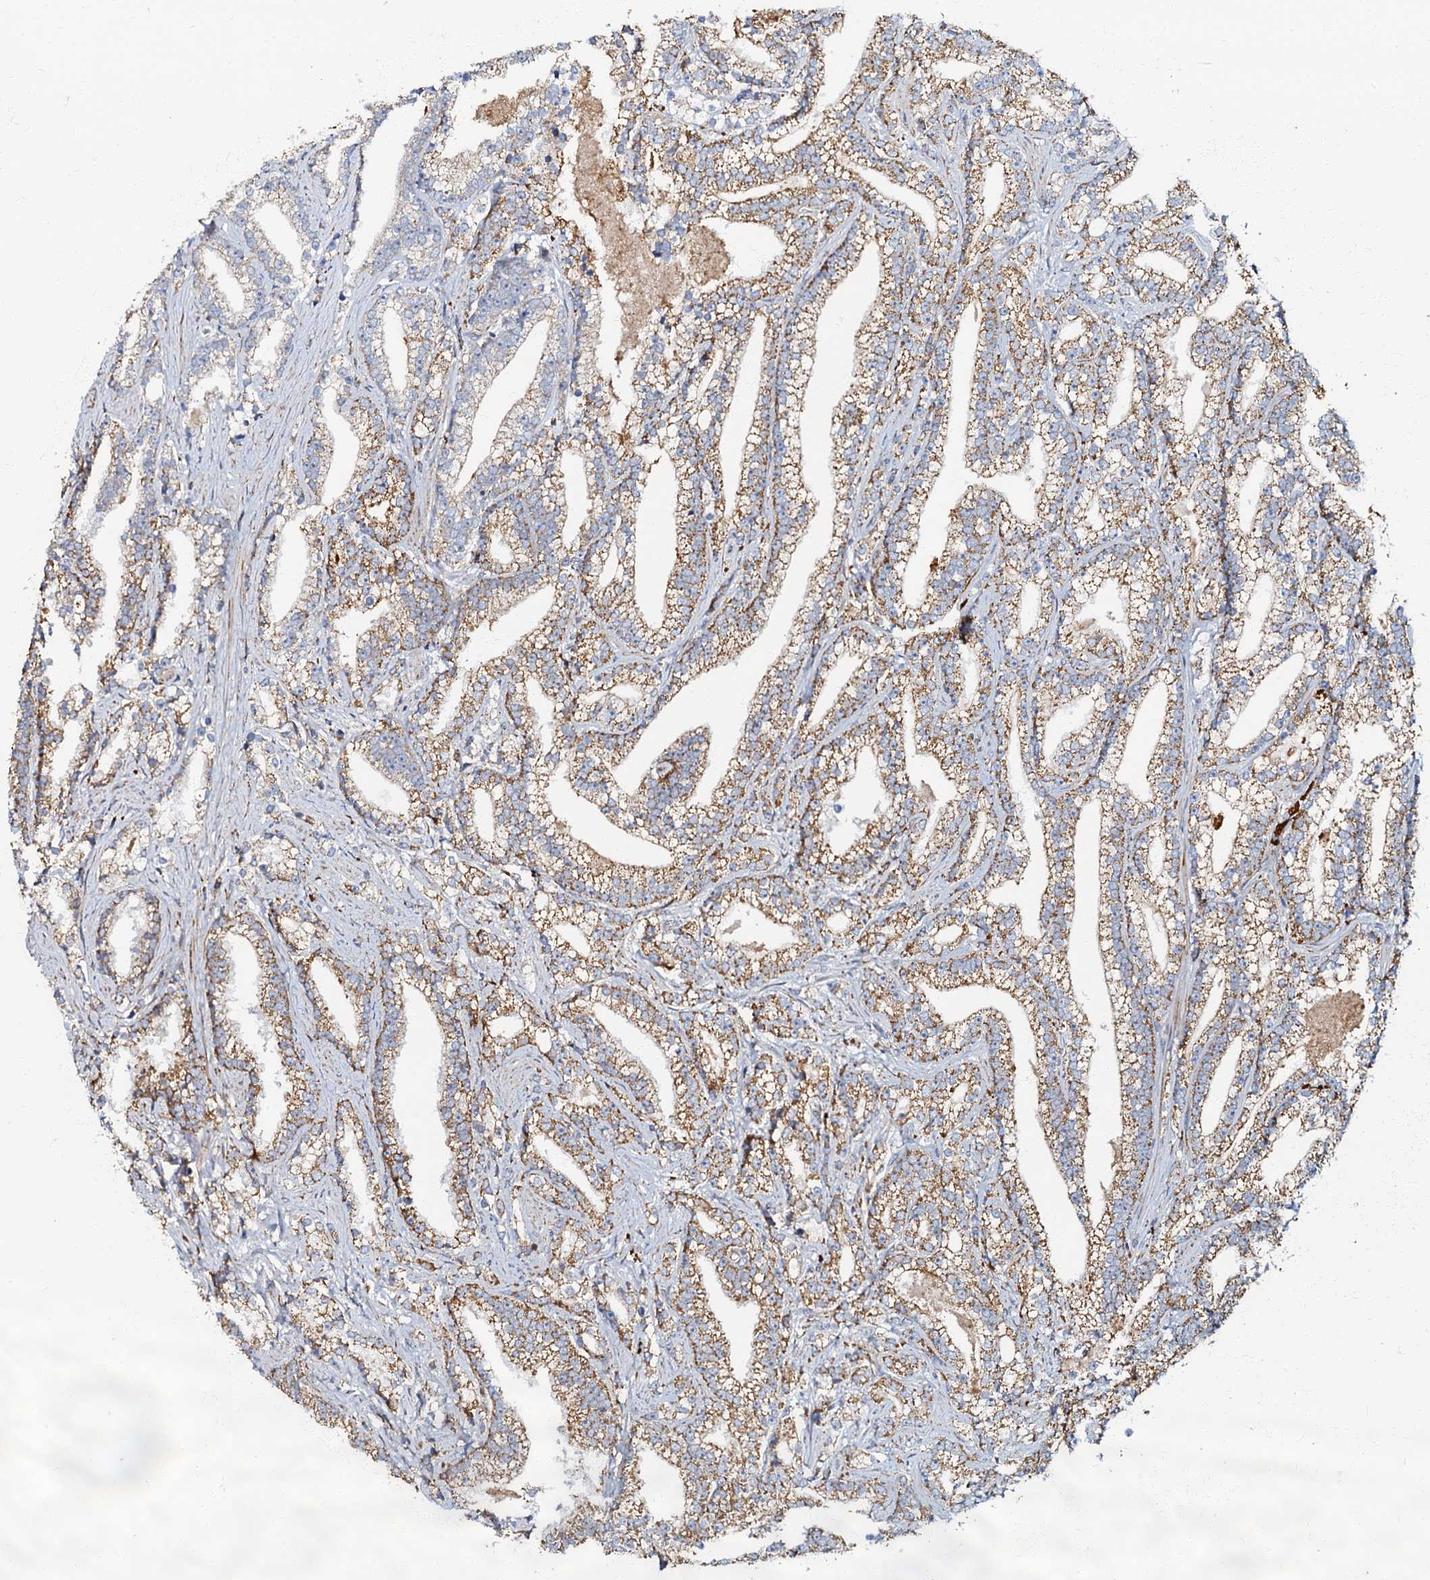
{"staining": {"intensity": "moderate", "quantity": ">75%", "location": "cytoplasmic/membranous"}, "tissue": "prostate cancer", "cell_type": "Tumor cells", "image_type": "cancer", "snomed": [{"axis": "morphology", "description": "Adenocarcinoma, High grade"}, {"axis": "topography", "description": "Prostate and seminal vesicle, NOS"}], "caption": "Immunohistochemistry photomicrograph of adenocarcinoma (high-grade) (prostate) stained for a protein (brown), which shows medium levels of moderate cytoplasmic/membranous positivity in approximately >75% of tumor cells.", "gene": "NDUFA12", "patient": {"sex": "male", "age": 67}}